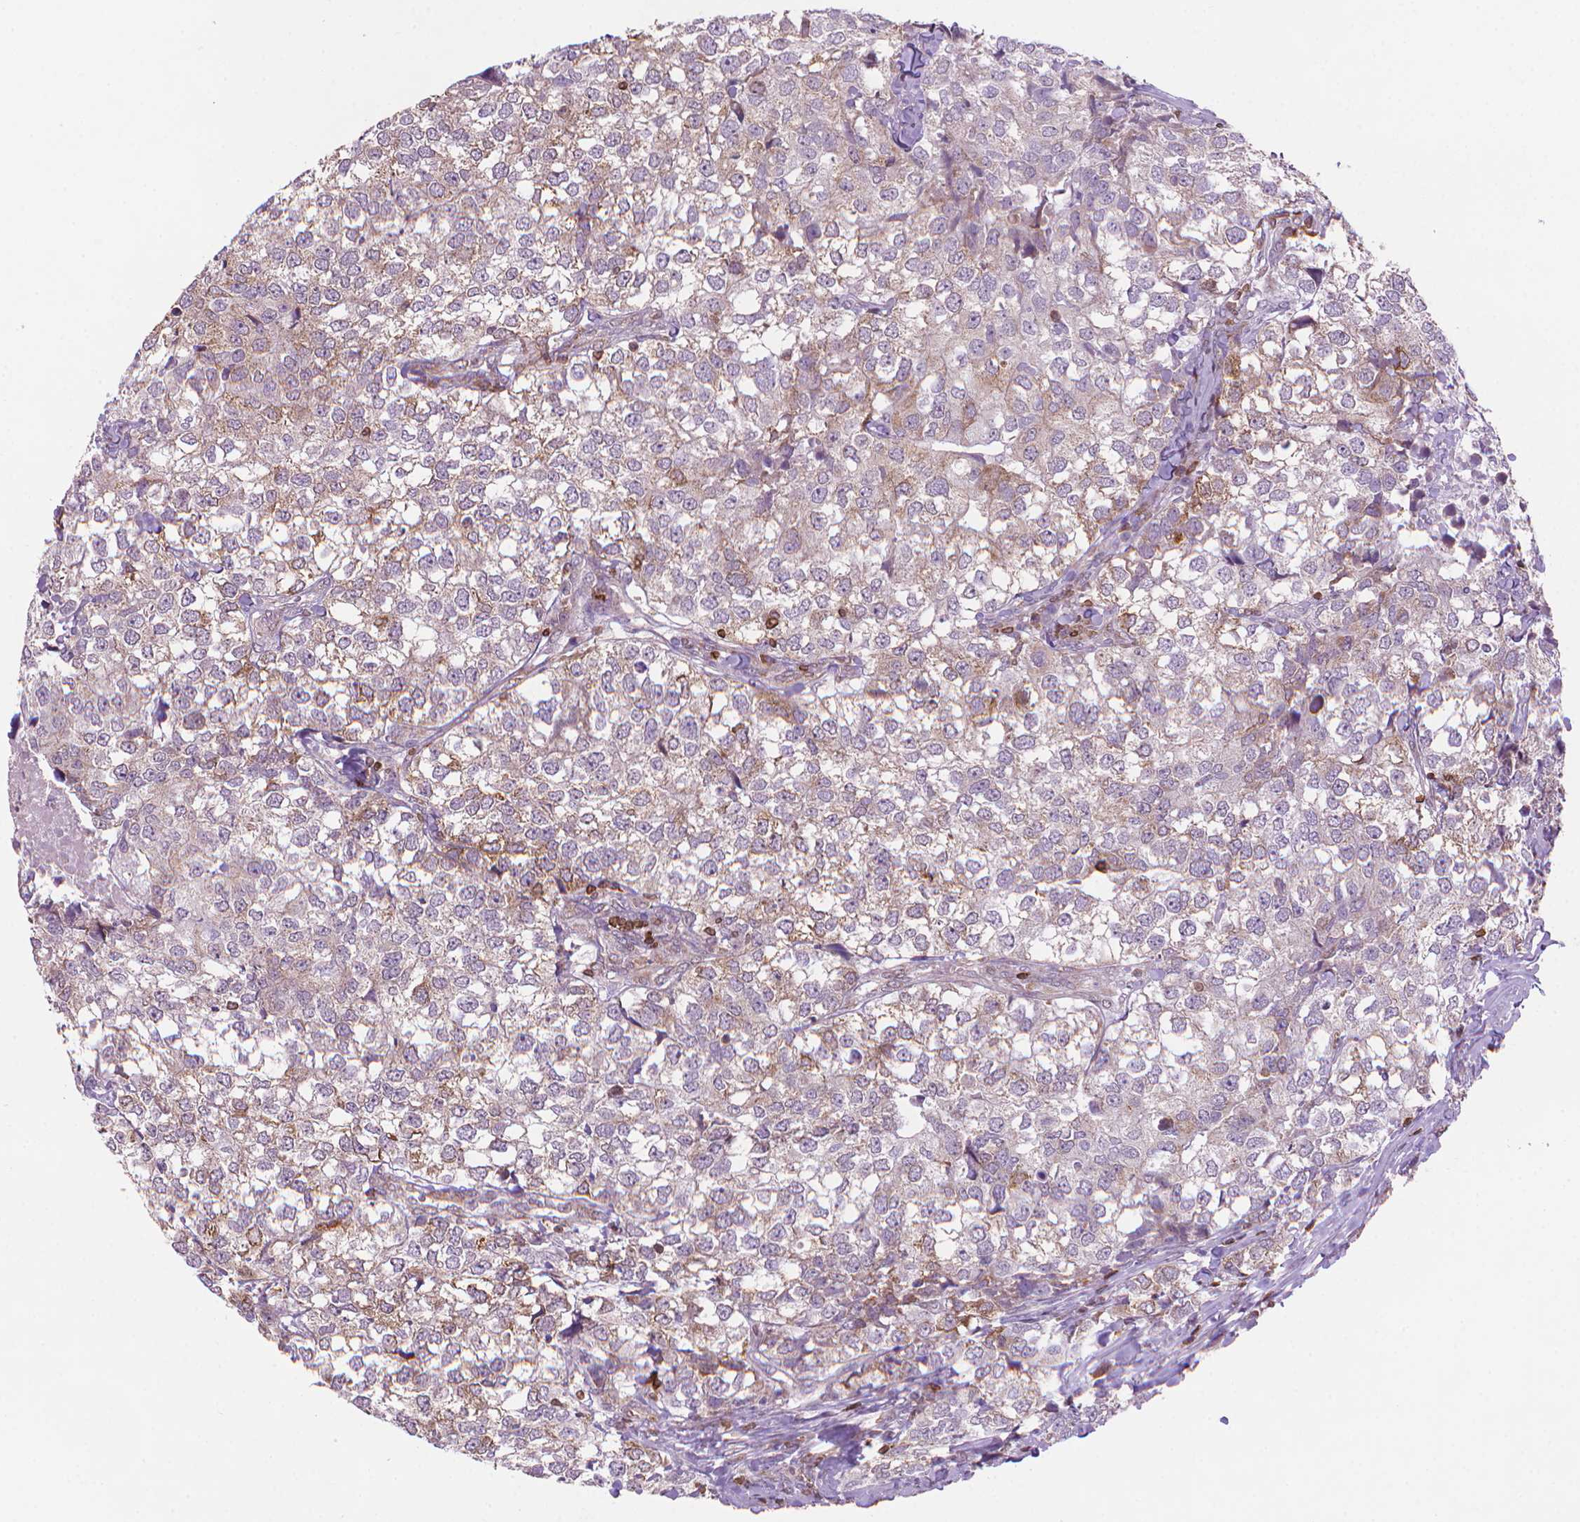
{"staining": {"intensity": "weak", "quantity": ">75%", "location": "cytoplasmic/membranous"}, "tissue": "breast cancer", "cell_type": "Tumor cells", "image_type": "cancer", "snomed": [{"axis": "morphology", "description": "Duct carcinoma"}, {"axis": "topography", "description": "Breast"}], "caption": "Breast cancer (infiltrating ductal carcinoma) was stained to show a protein in brown. There is low levels of weak cytoplasmic/membranous positivity in about >75% of tumor cells. Nuclei are stained in blue.", "gene": "BCL2", "patient": {"sex": "female", "age": 30}}